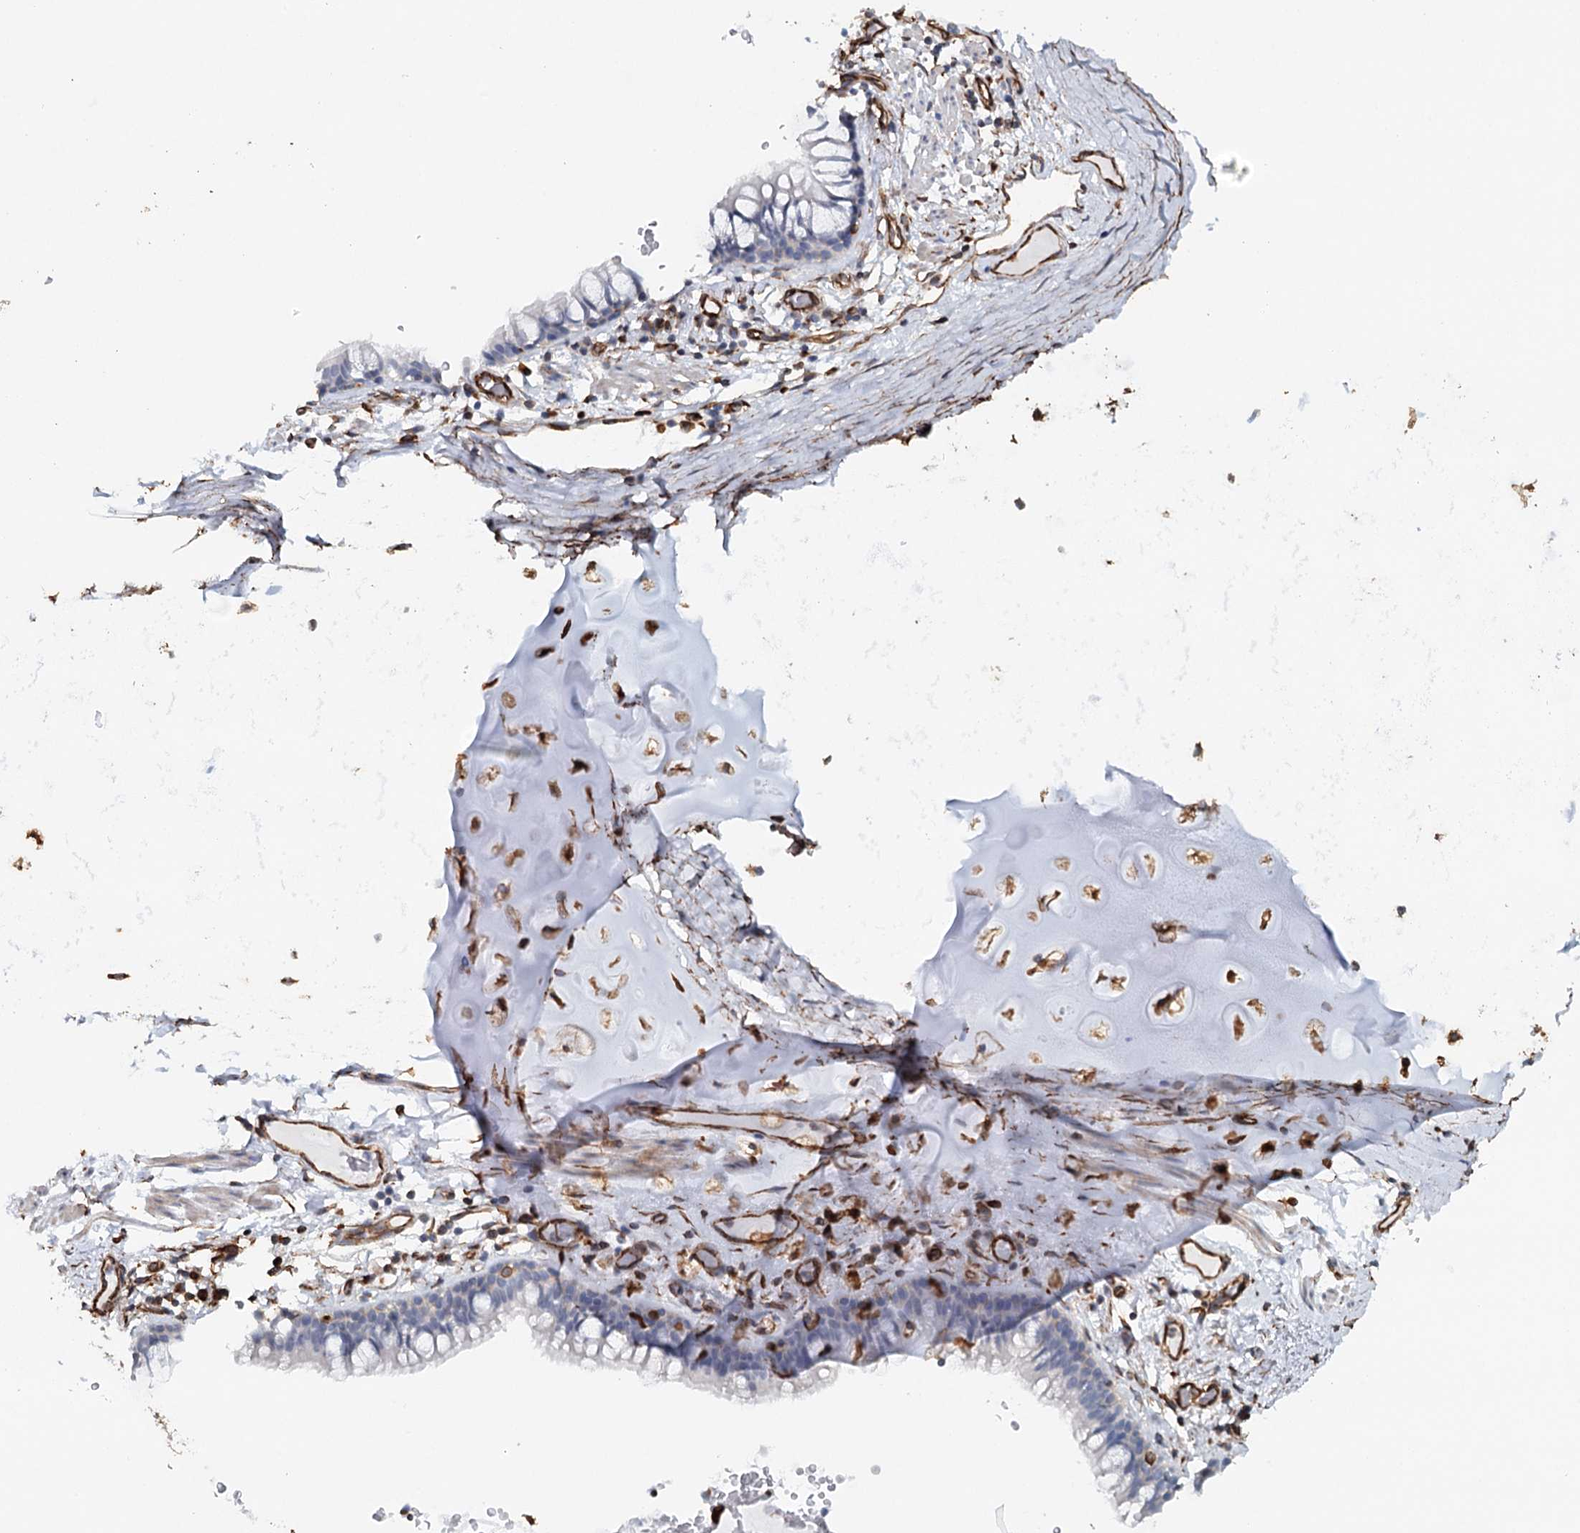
{"staining": {"intensity": "negative", "quantity": "none", "location": "none"}, "tissue": "bronchus", "cell_type": "Respiratory epithelial cells", "image_type": "normal", "snomed": [{"axis": "morphology", "description": "Normal tissue, NOS"}, {"axis": "topography", "description": "Cartilage tissue"}, {"axis": "topography", "description": "Bronchus"}], "caption": "Immunohistochemistry of benign bronchus reveals no positivity in respiratory epithelial cells.", "gene": "SYNPO", "patient": {"sex": "female", "age": 36}}